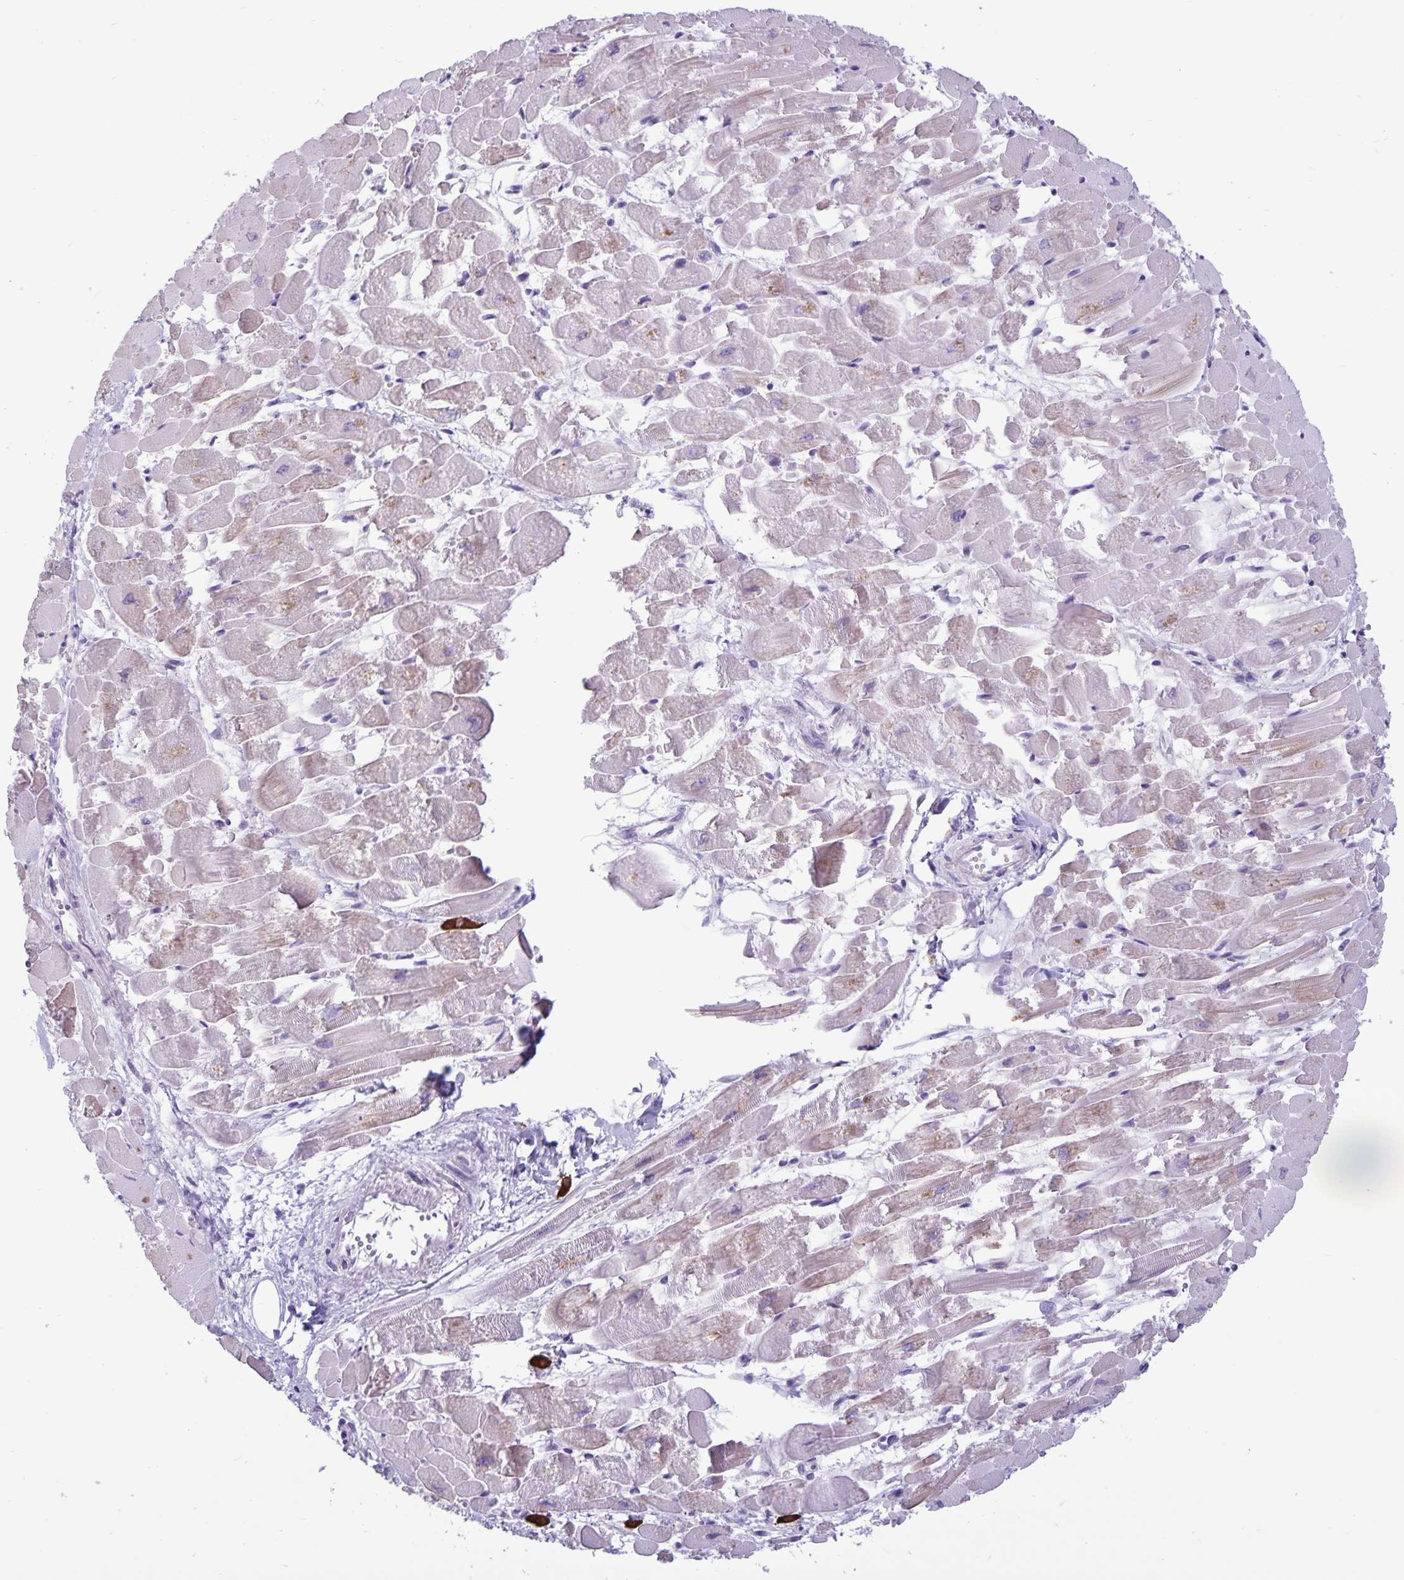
{"staining": {"intensity": "weak", "quantity": "<25%", "location": "cytoplasmic/membranous"}, "tissue": "heart muscle", "cell_type": "Cardiomyocytes", "image_type": "normal", "snomed": [{"axis": "morphology", "description": "Normal tissue, NOS"}, {"axis": "topography", "description": "Heart"}], "caption": "IHC image of benign heart muscle: human heart muscle stained with DAB (3,3'-diaminobenzidine) reveals no significant protein positivity in cardiomyocytes.", "gene": "IBTK", "patient": {"sex": "female", "age": 52}}